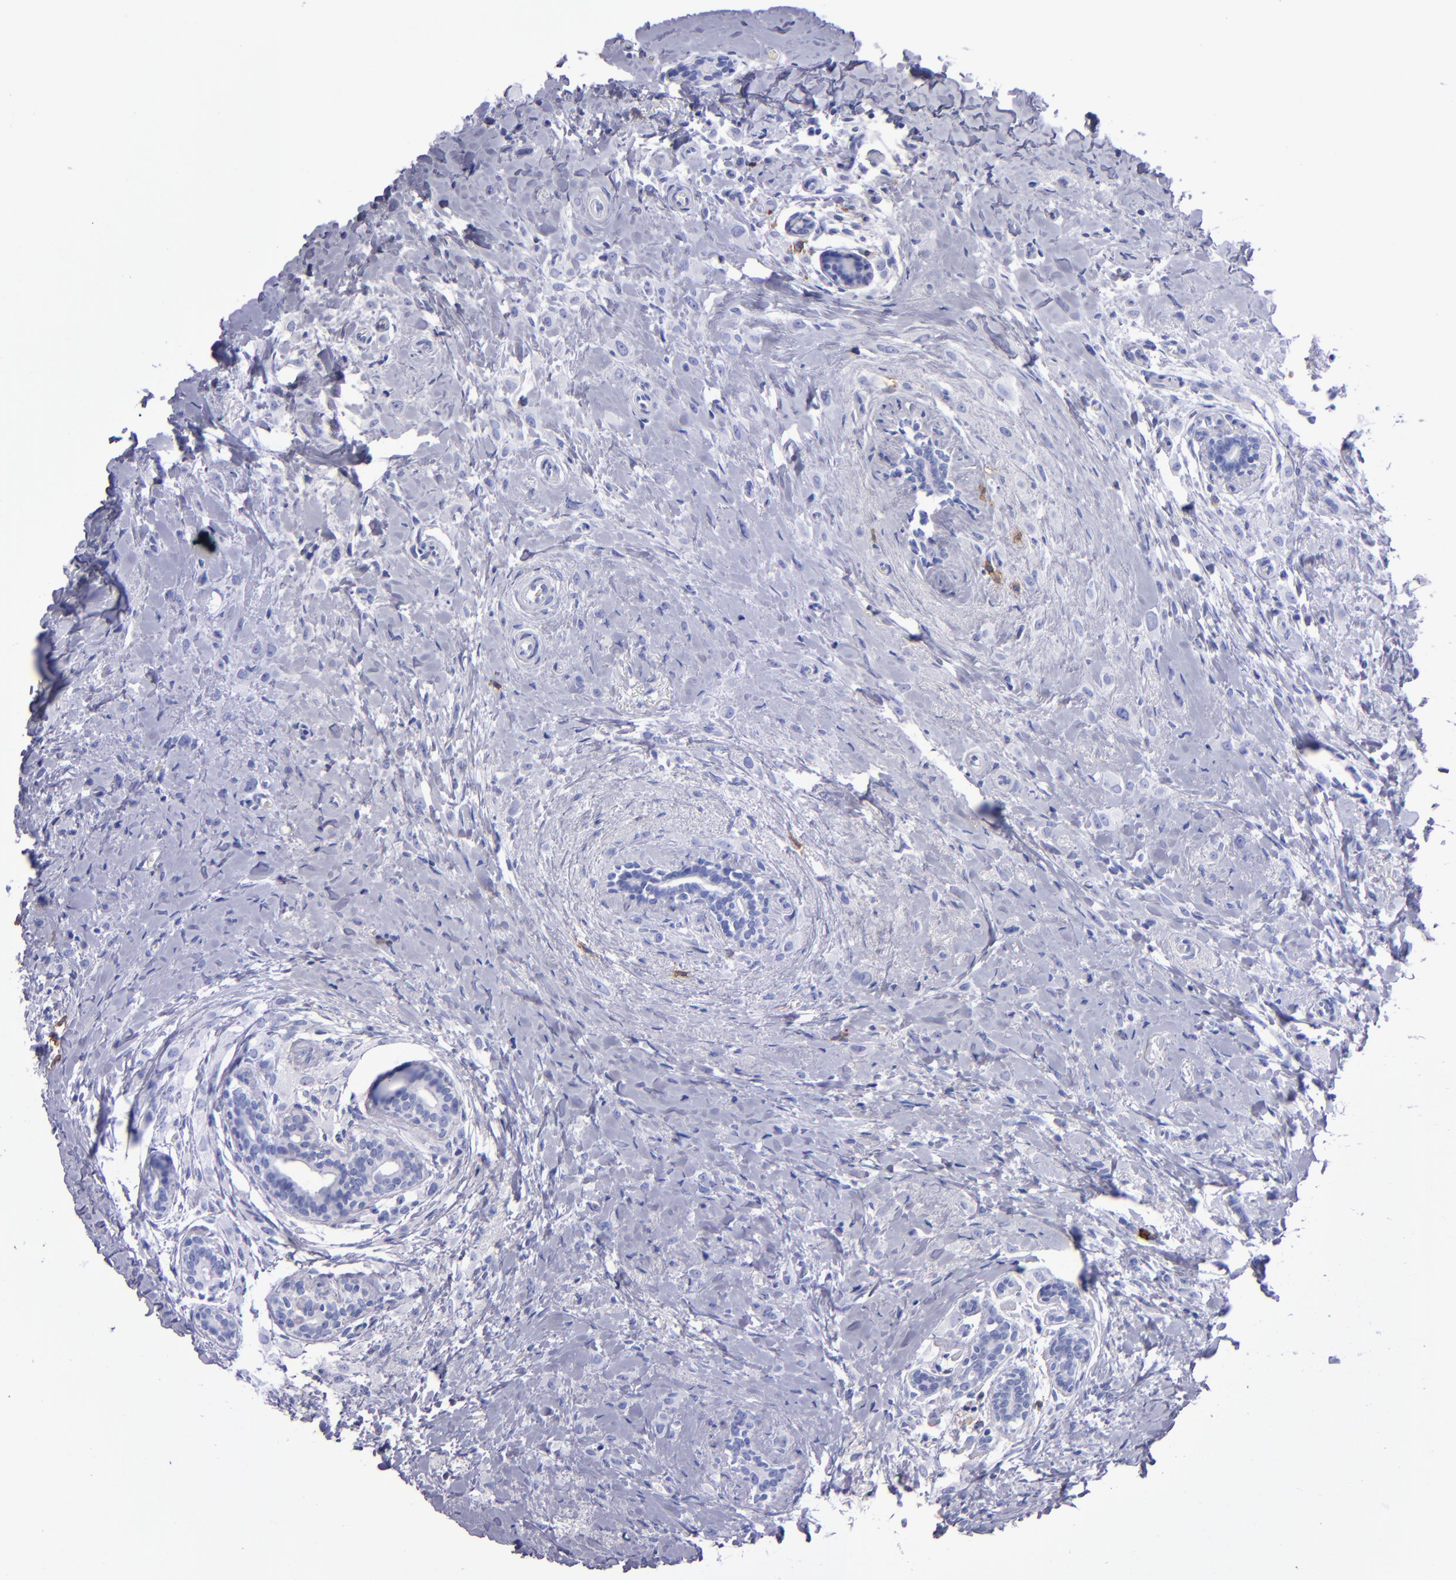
{"staining": {"intensity": "negative", "quantity": "none", "location": "none"}, "tissue": "breast cancer", "cell_type": "Tumor cells", "image_type": "cancer", "snomed": [{"axis": "morphology", "description": "Lobular carcinoma"}, {"axis": "topography", "description": "Breast"}], "caption": "Immunohistochemical staining of human breast cancer (lobular carcinoma) reveals no significant staining in tumor cells.", "gene": "CD38", "patient": {"sex": "female", "age": 57}}